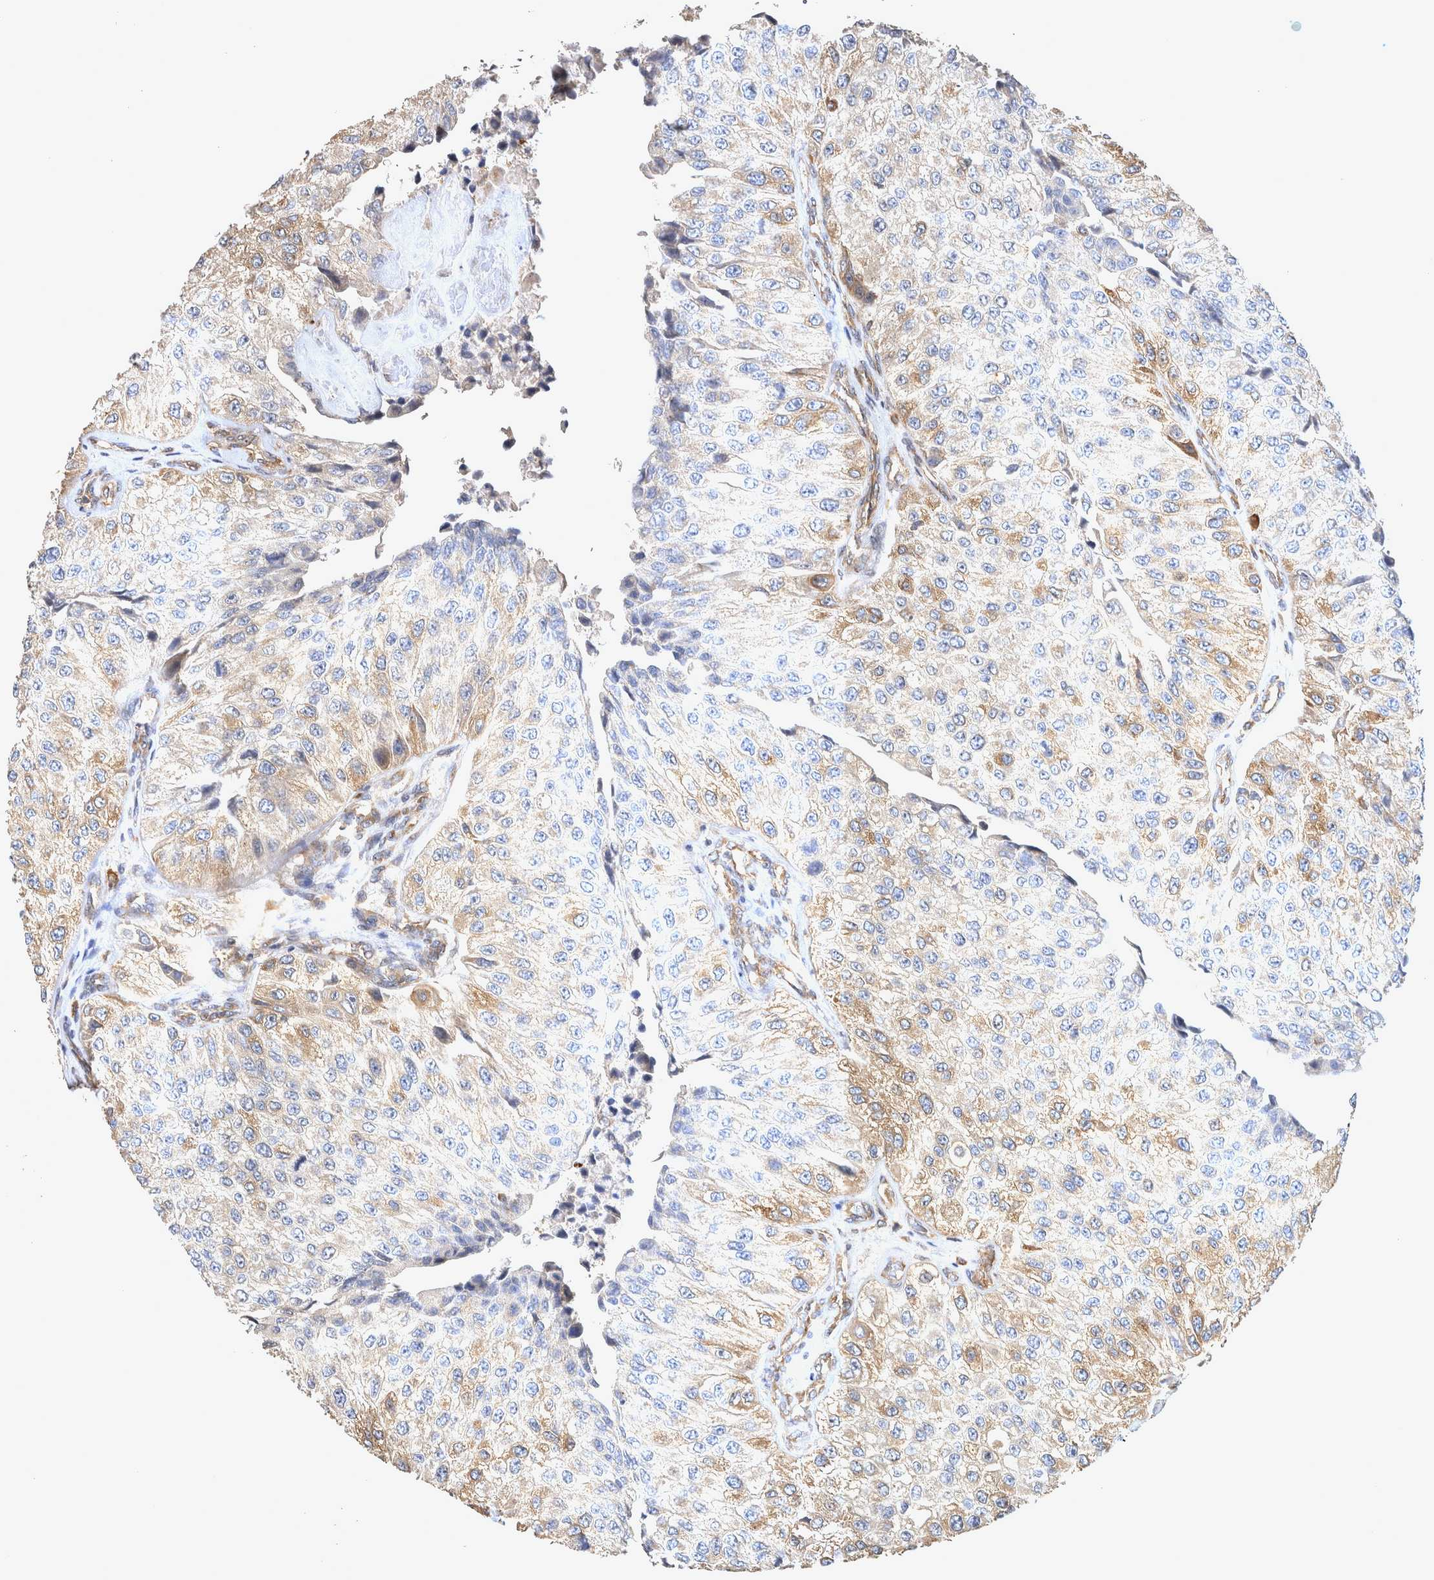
{"staining": {"intensity": "moderate", "quantity": "<25%", "location": "cytoplasmic/membranous"}, "tissue": "urothelial cancer", "cell_type": "Tumor cells", "image_type": "cancer", "snomed": [{"axis": "morphology", "description": "Urothelial carcinoma, High grade"}, {"axis": "topography", "description": "Kidney"}, {"axis": "topography", "description": "Urinary bladder"}], "caption": "Brown immunohistochemical staining in urothelial carcinoma (high-grade) displays moderate cytoplasmic/membranous expression in about <25% of tumor cells.", "gene": "ATXN2", "patient": {"sex": "male", "age": 77}}